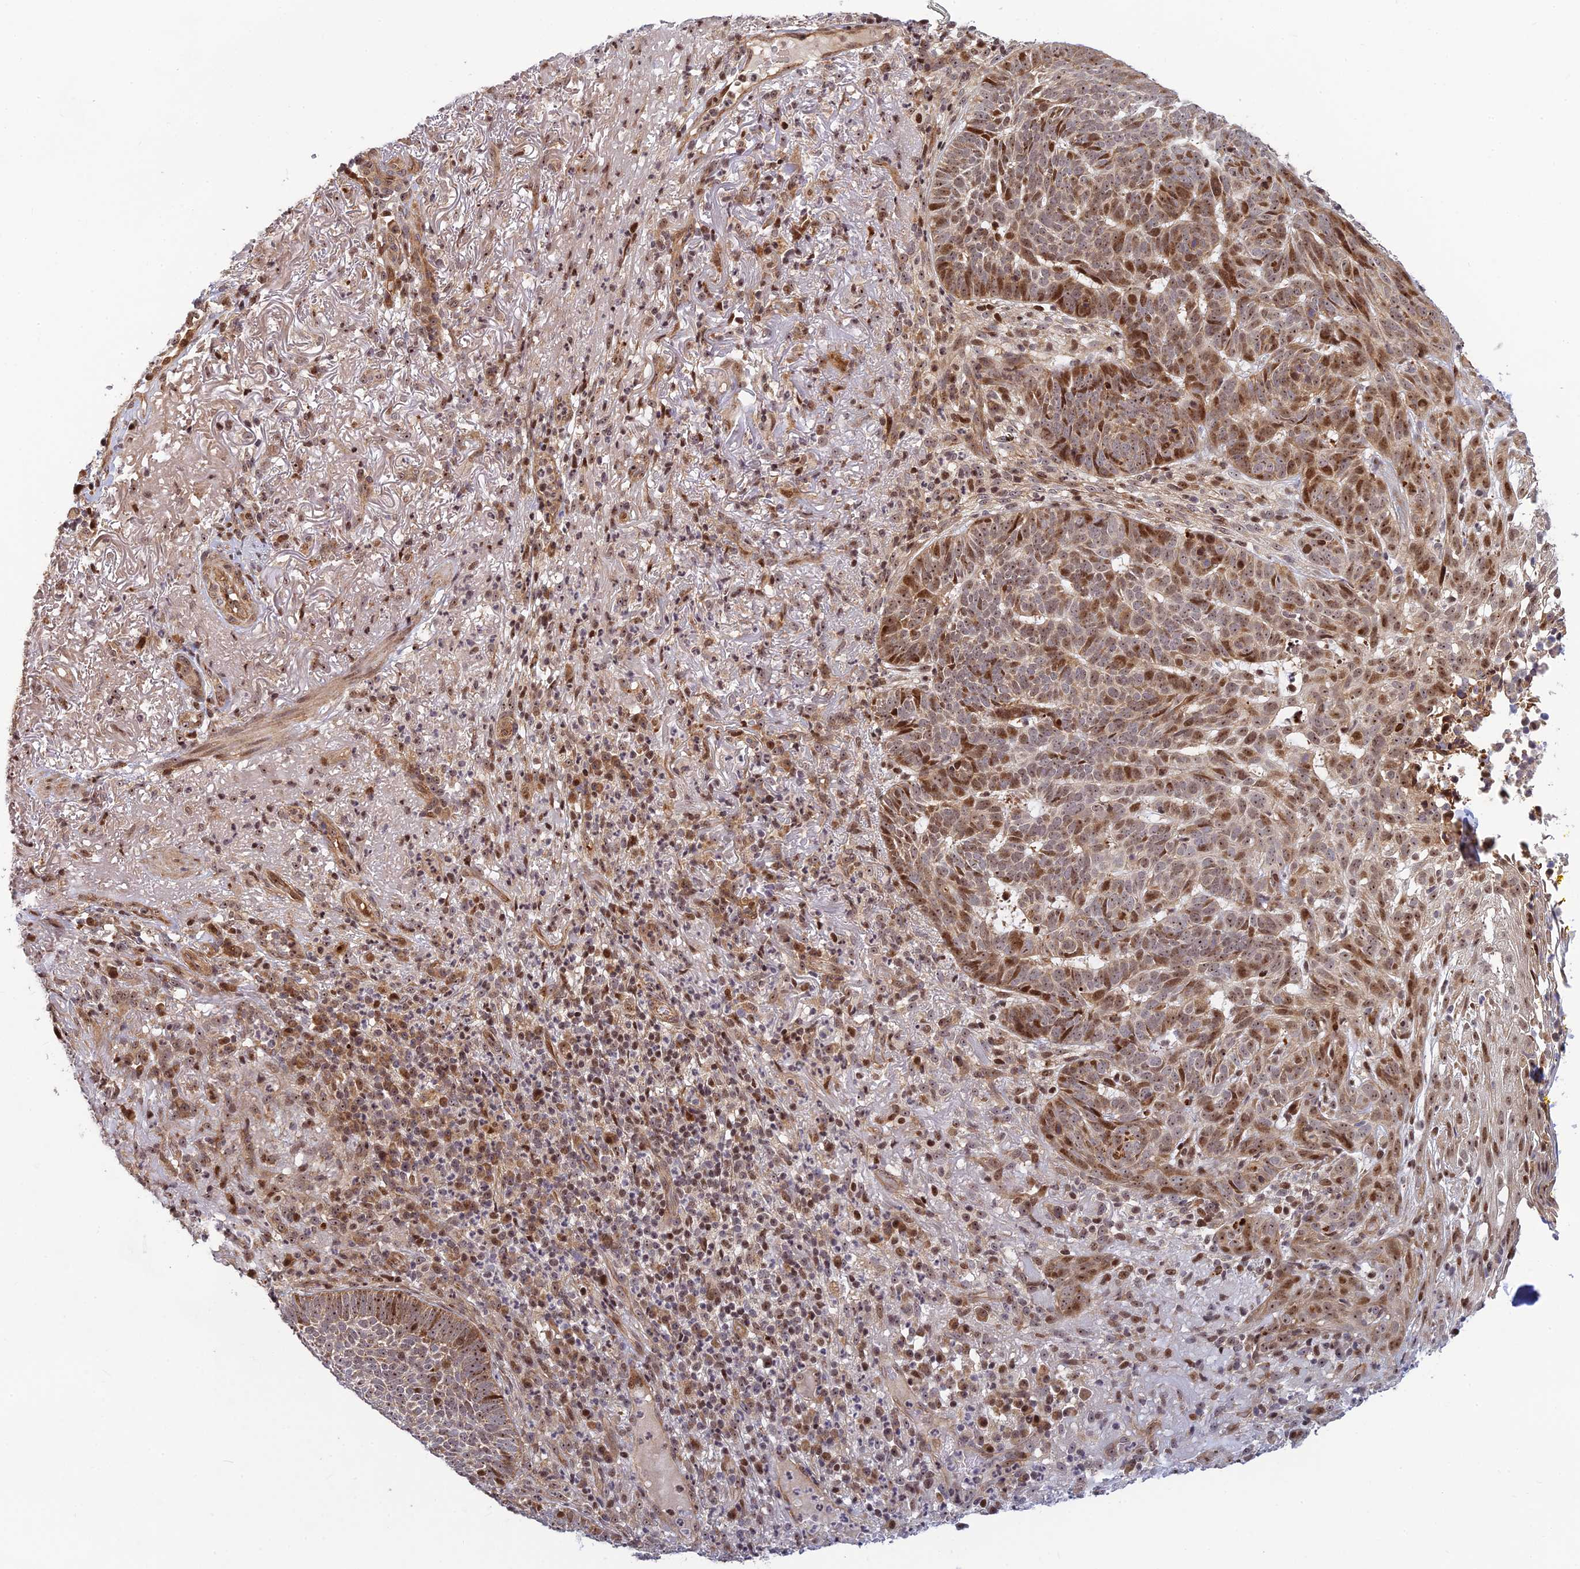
{"staining": {"intensity": "moderate", "quantity": "25%-75%", "location": "nuclear"}, "tissue": "skin cancer", "cell_type": "Tumor cells", "image_type": "cancer", "snomed": [{"axis": "morphology", "description": "Basal cell carcinoma"}, {"axis": "topography", "description": "Skin"}], "caption": "A micrograph of human skin basal cell carcinoma stained for a protein exhibits moderate nuclear brown staining in tumor cells. (brown staining indicates protein expression, while blue staining denotes nuclei).", "gene": "UFSP2", "patient": {"sex": "female", "age": 78}}